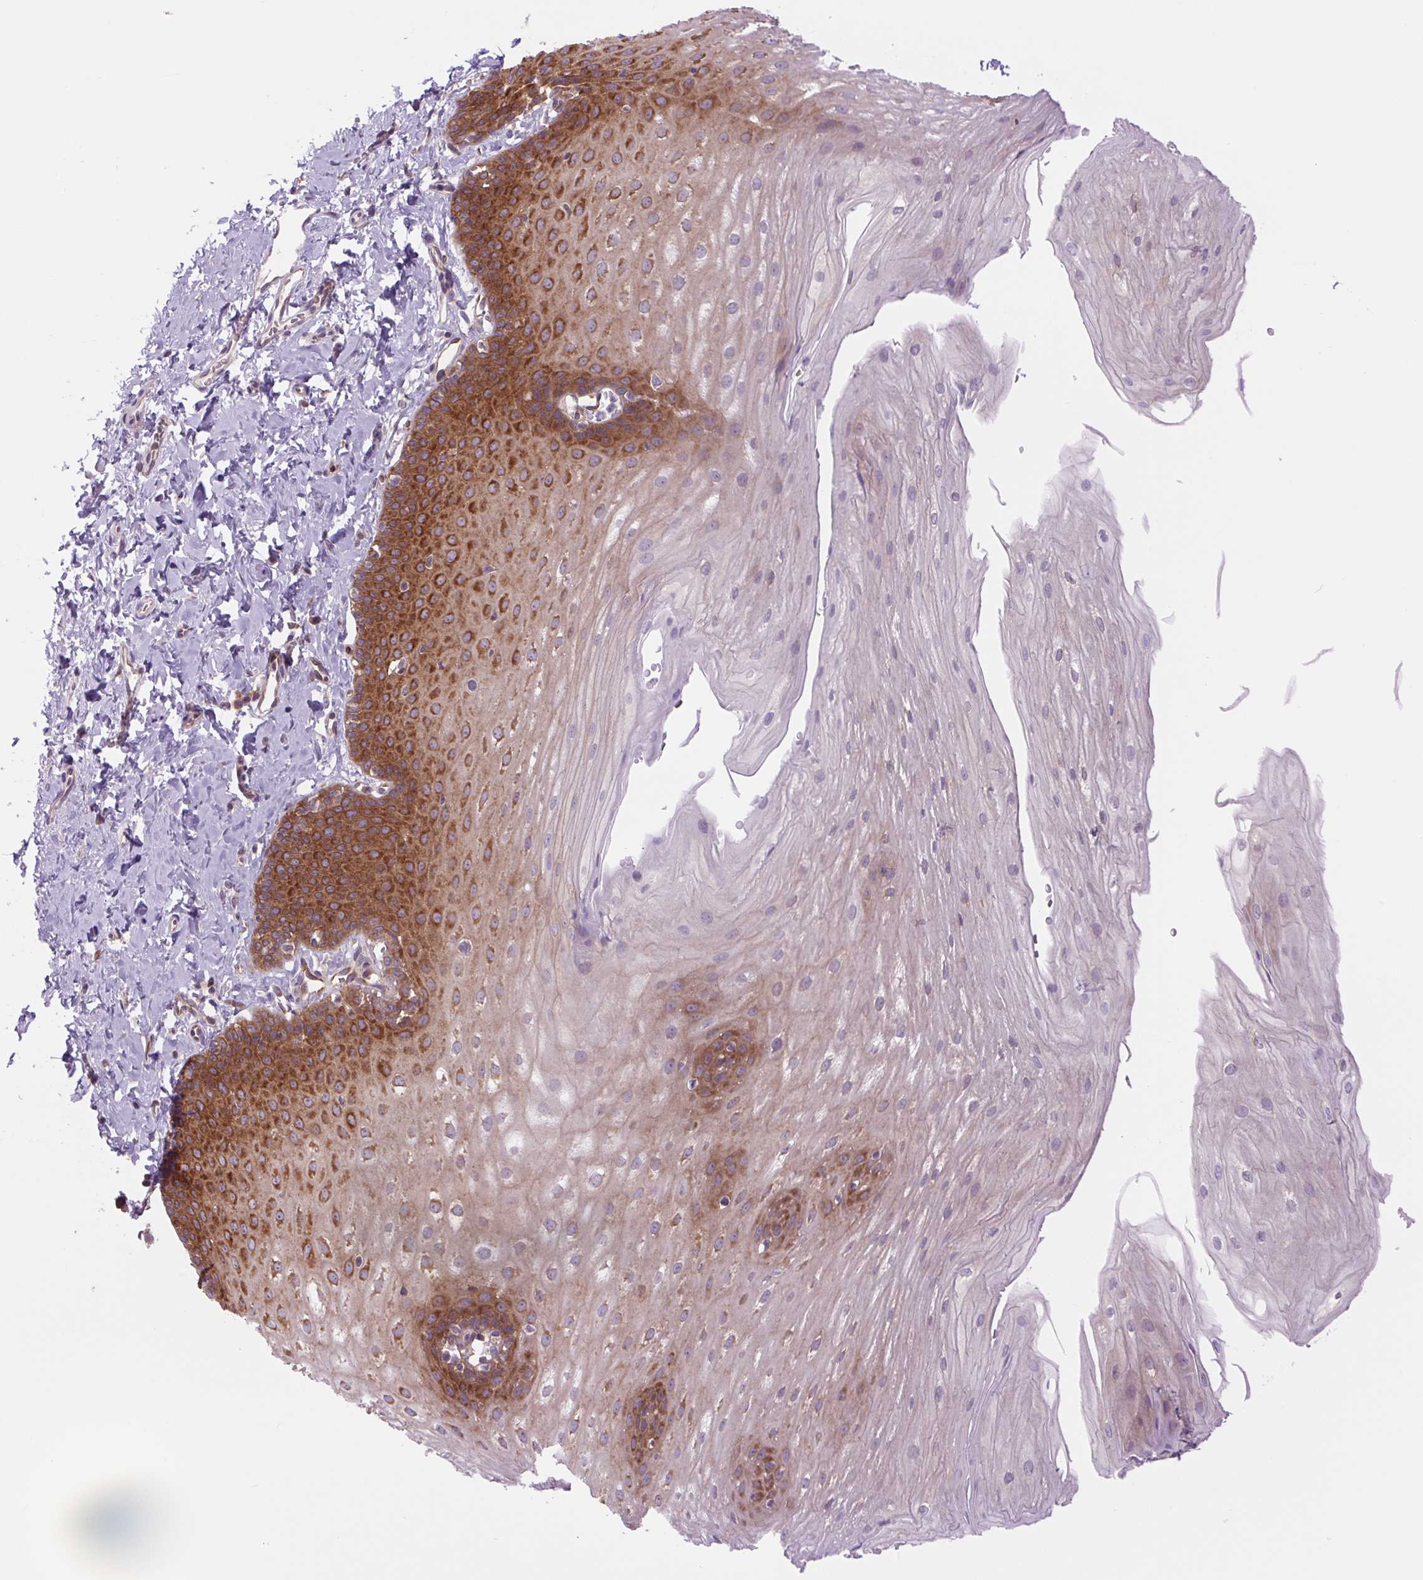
{"staining": {"intensity": "strong", "quantity": ">75%", "location": "cytoplasmic/membranous"}, "tissue": "esophagus", "cell_type": "Squamous epithelial cells", "image_type": "normal", "snomed": [{"axis": "morphology", "description": "Normal tissue, NOS"}, {"axis": "topography", "description": "Esophagus"}], "caption": "Esophagus stained with a brown dye exhibits strong cytoplasmic/membranous positive expression in approximately >75% of squamous epithelial cells.", "gene": "MINK1", "patient": {"sex": "male", "age": 70}}